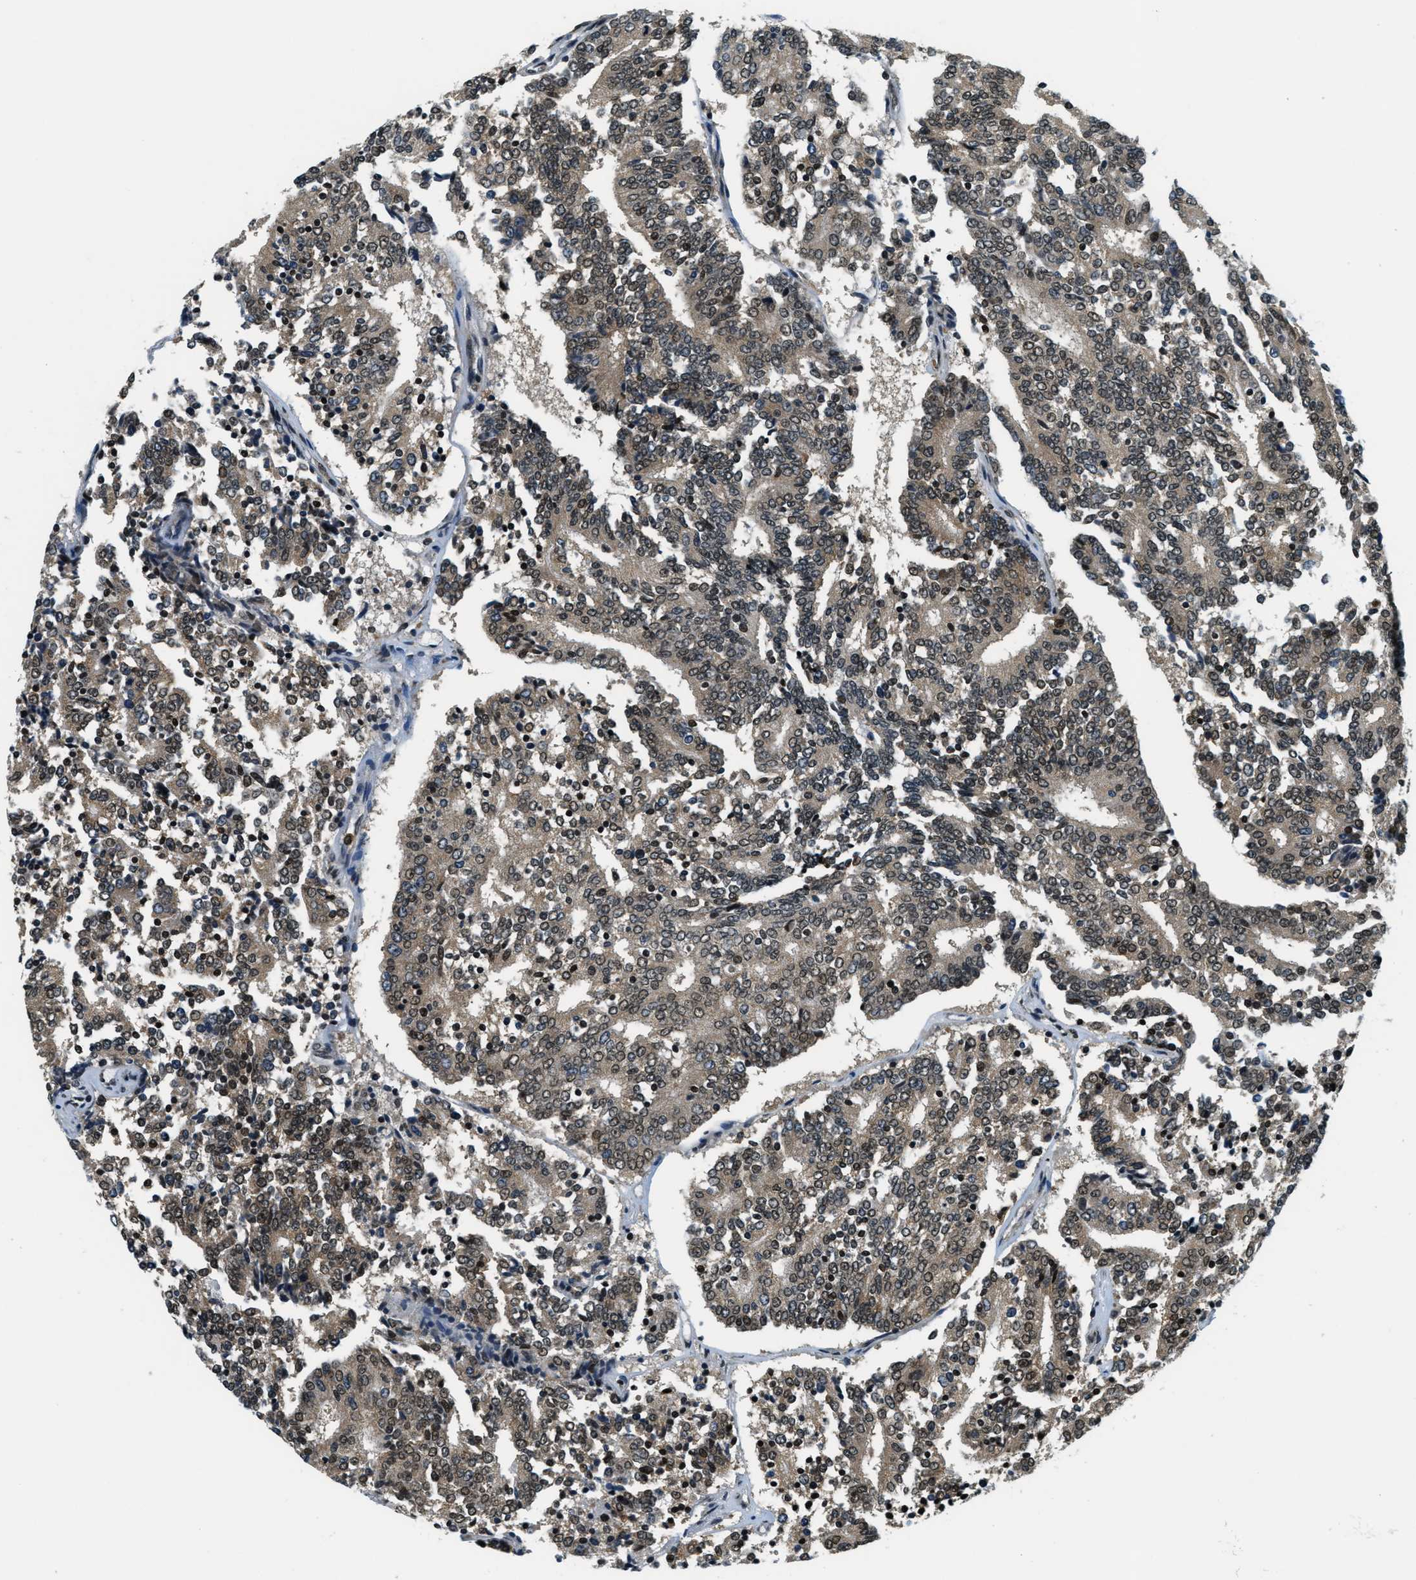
{"staining": {"intensity": "moderate", "quantity": ">75%", "location": "cytoplasmic/membranous,nuclear"}, "tissue": "prostate cancer", "cell_type": "Tumor cells", "image_type": "cancer", "snomed": [{"axis": "morphology", "description": "Normal tissue, NOS"}, {"axis": "morphology", "description": "Adenocarcinoma, High grade"}, {"axis": "topography", "description": "Prostate"}, {"axis": "topography", "description": "Seminal veicle"}], "caption": "Protein expression analysis of human high-grade adenocarcinoma (prostate) reveals moderate cytoplasmic/membranous and nuclear positivity in approximately >75% of tumor cells. (Stains: DAB in brown, nuclei in blue, Microscopy: brightfield microscopy at high magnification).", "gene": "RAB11FIP1", "patient": {"sex": "male", "age": 55}}